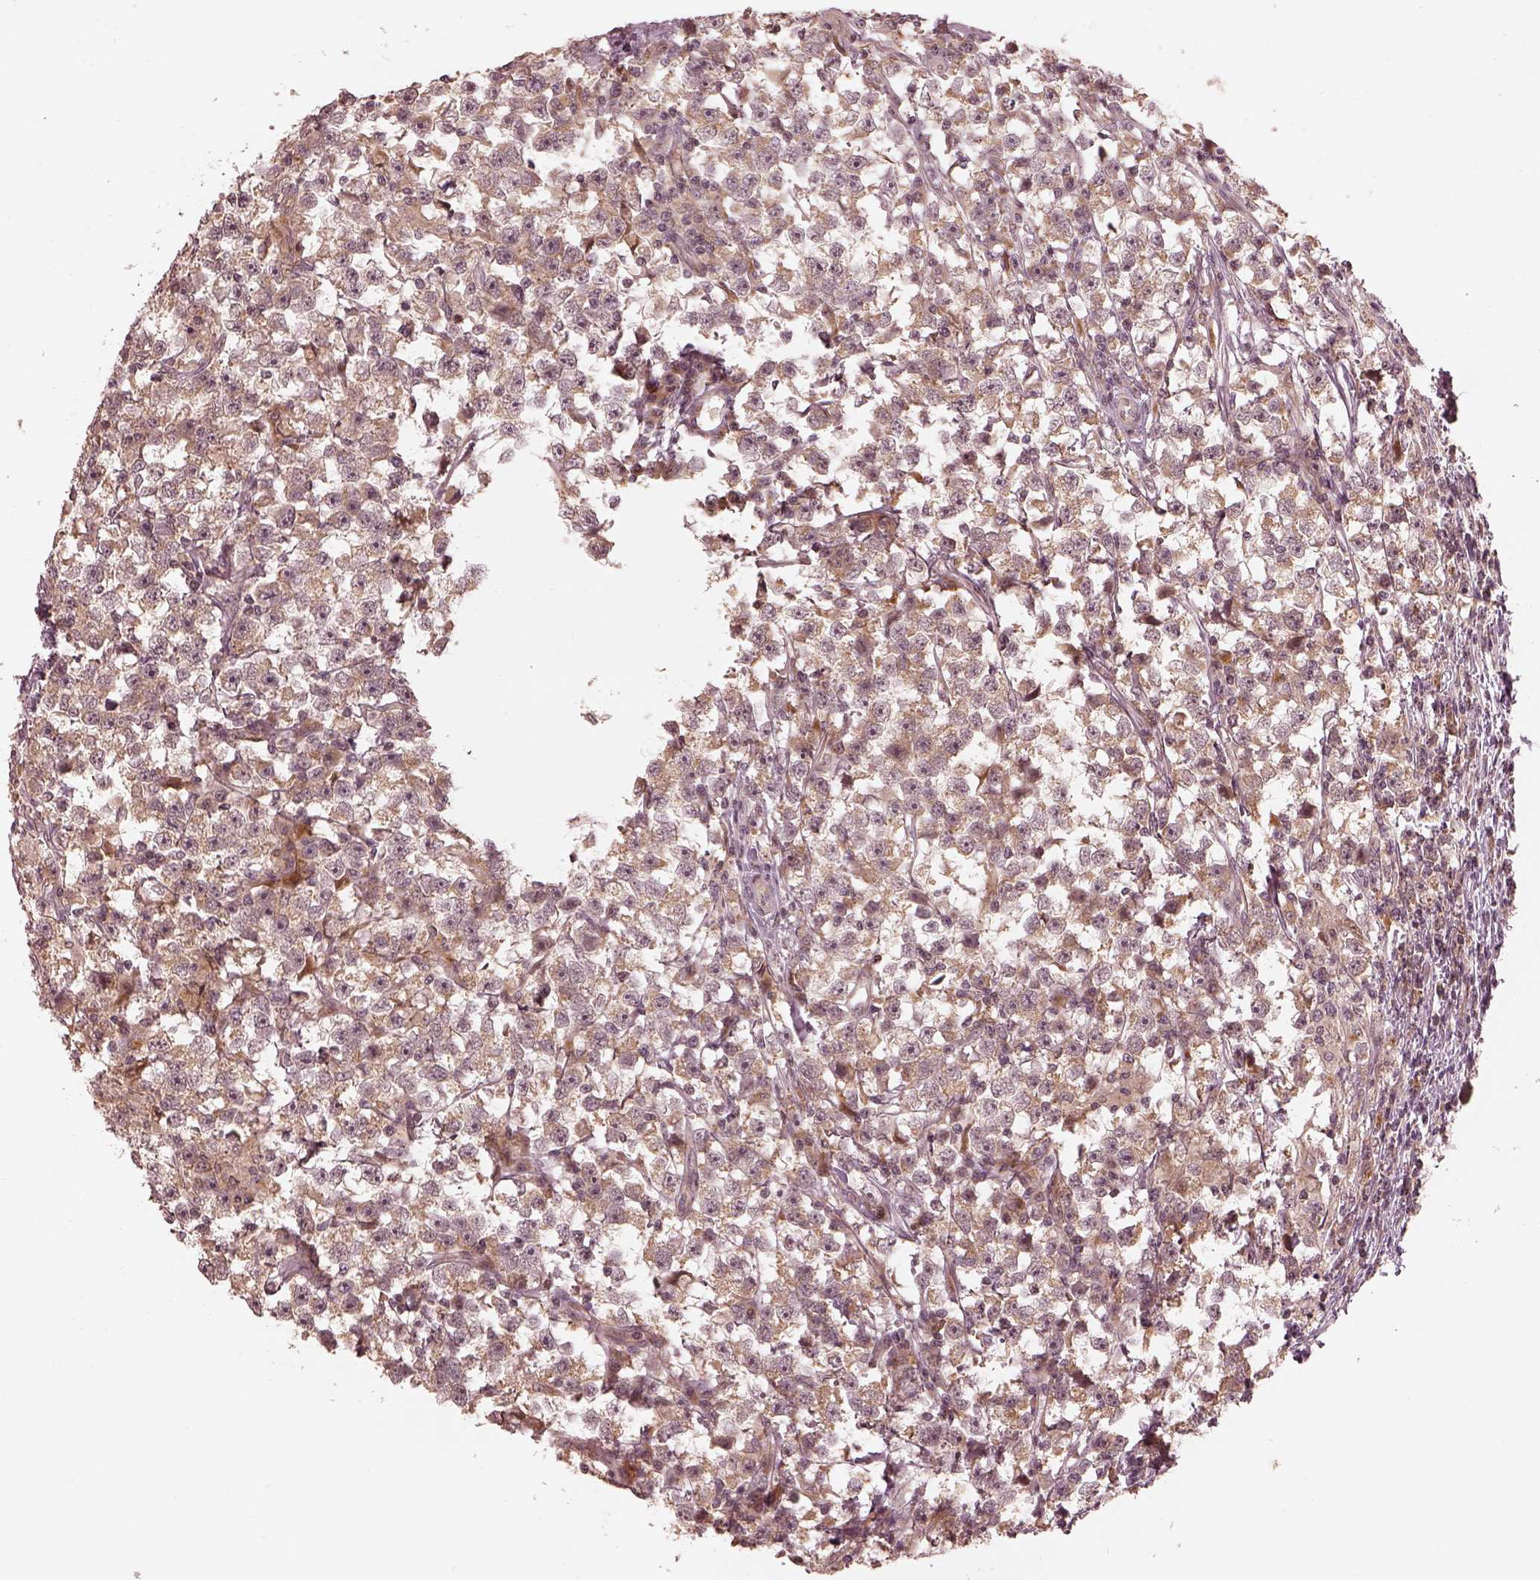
{"staining": {"intensity": "moderate", "quantity": "25%-75%", "location": "cytoplasmic/membranous"}, "tissue": "testis cancer", "cell_type": "Tumor cells", "image_type": "cancer", "snomed": [{"axis": "morphology", "description": "Seminoma, NOS"}, {"axis": "topography", "description": "Testis"}], "caption": "This is a photomicrograph of IHC staining of seminoma (testis), which shows moderate positivity in the cytoplasmic/membranous of tumor cells.", "gene": "SLC25A46", "patient": {"sex": "male", "age": 33}}